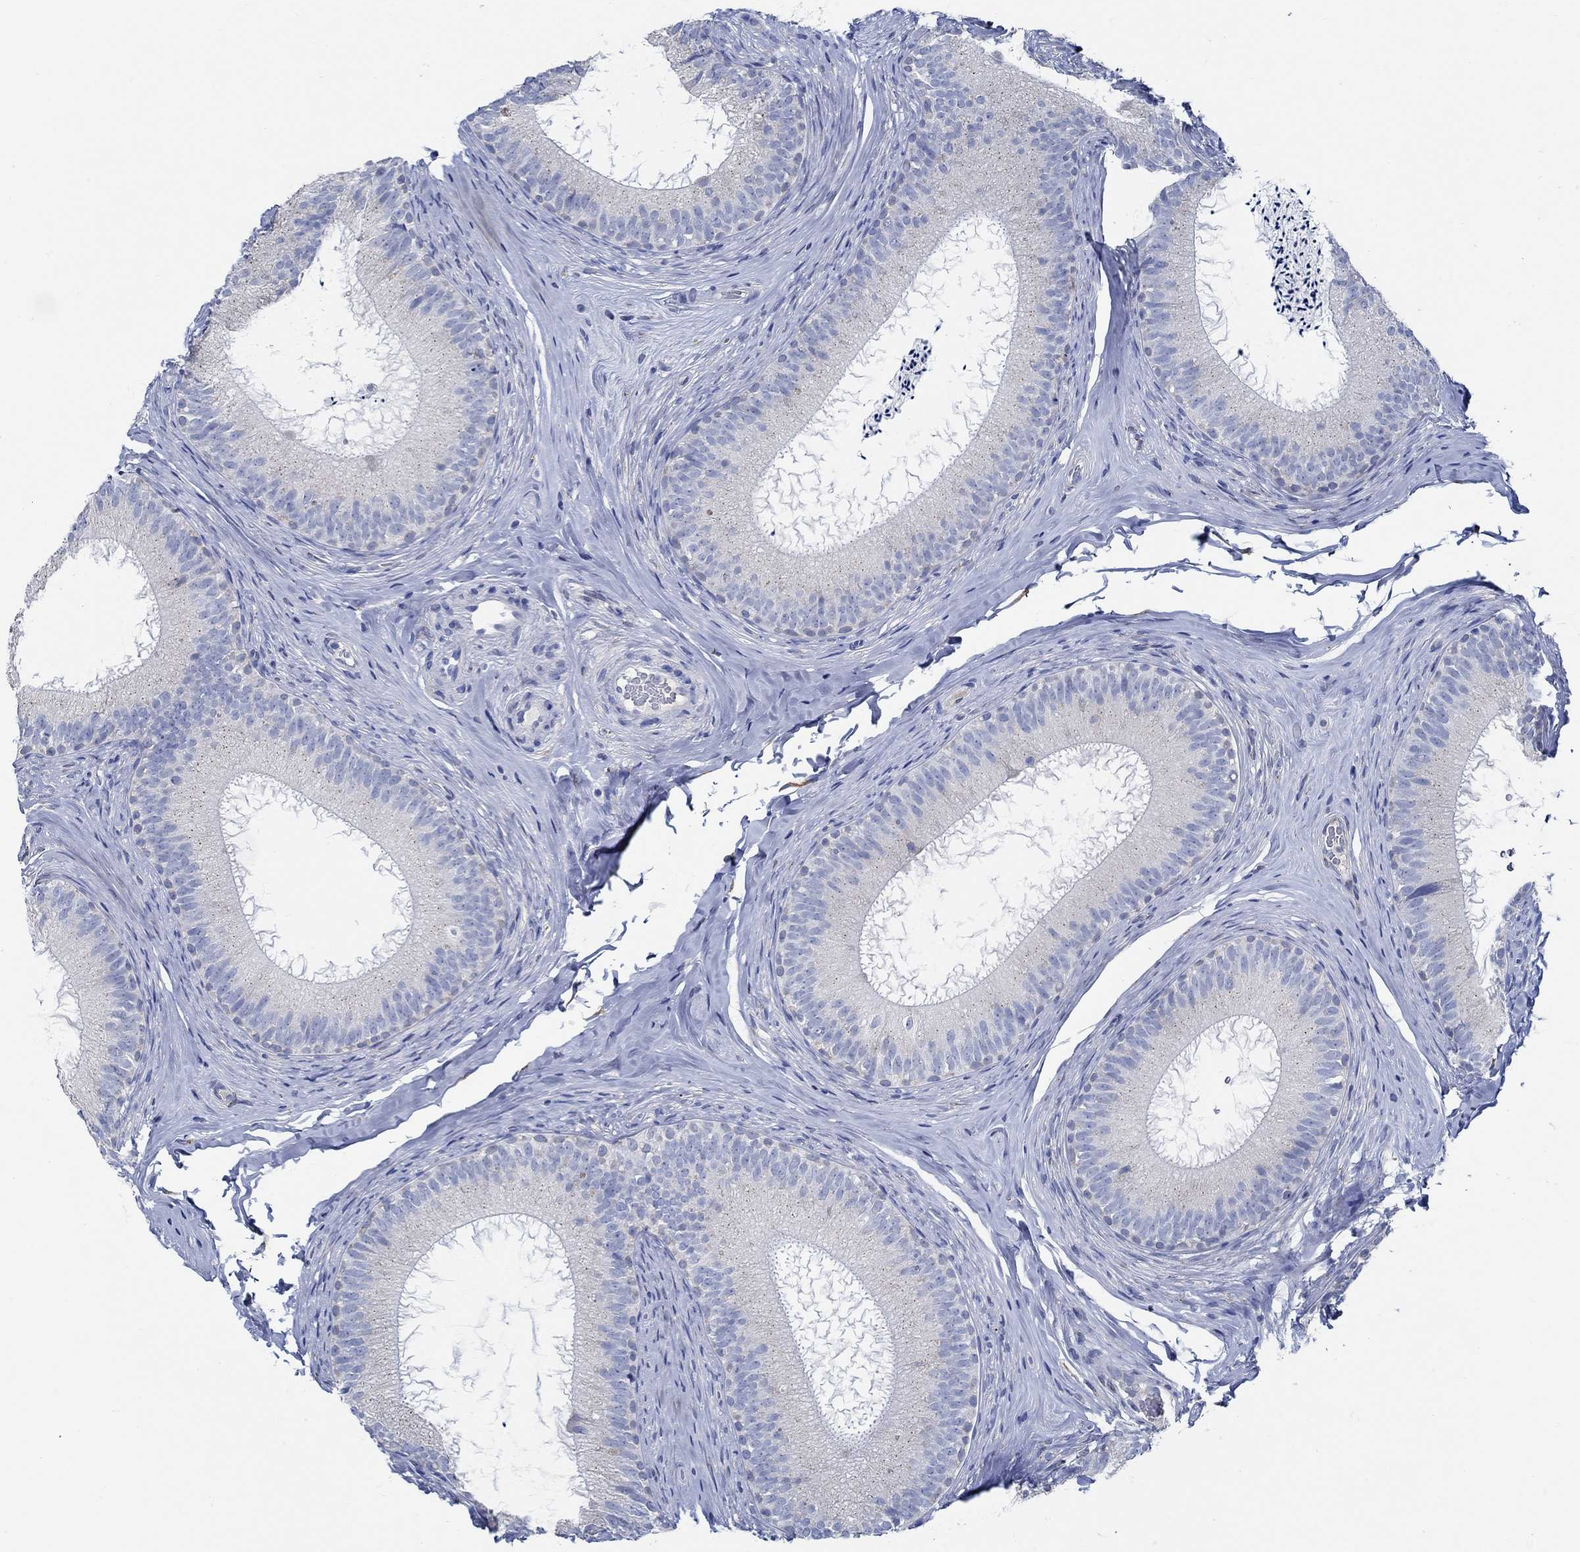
{"staining": {"intensity": "negative", "quantity": "none", "location": "none"}, "tissue": "epididymis", "cell_type": "Glandular cells", "image_type": "normal", "snomed": [{"axis": "morphology", "description": "Normal tissue, NOS"}, {"axis": "morphology", "description": "Carcinoma, Embryonal, NOS"}, {"axis": "topography", "description": "Testis"}, {"axis": "topography", "description": "Epididymis"}], "caption": "Micrograph shows no protein staining in glandular cells of benign epididymis.", "gene": "HECW2", "patient": {"sex": "male", "age": 24}}